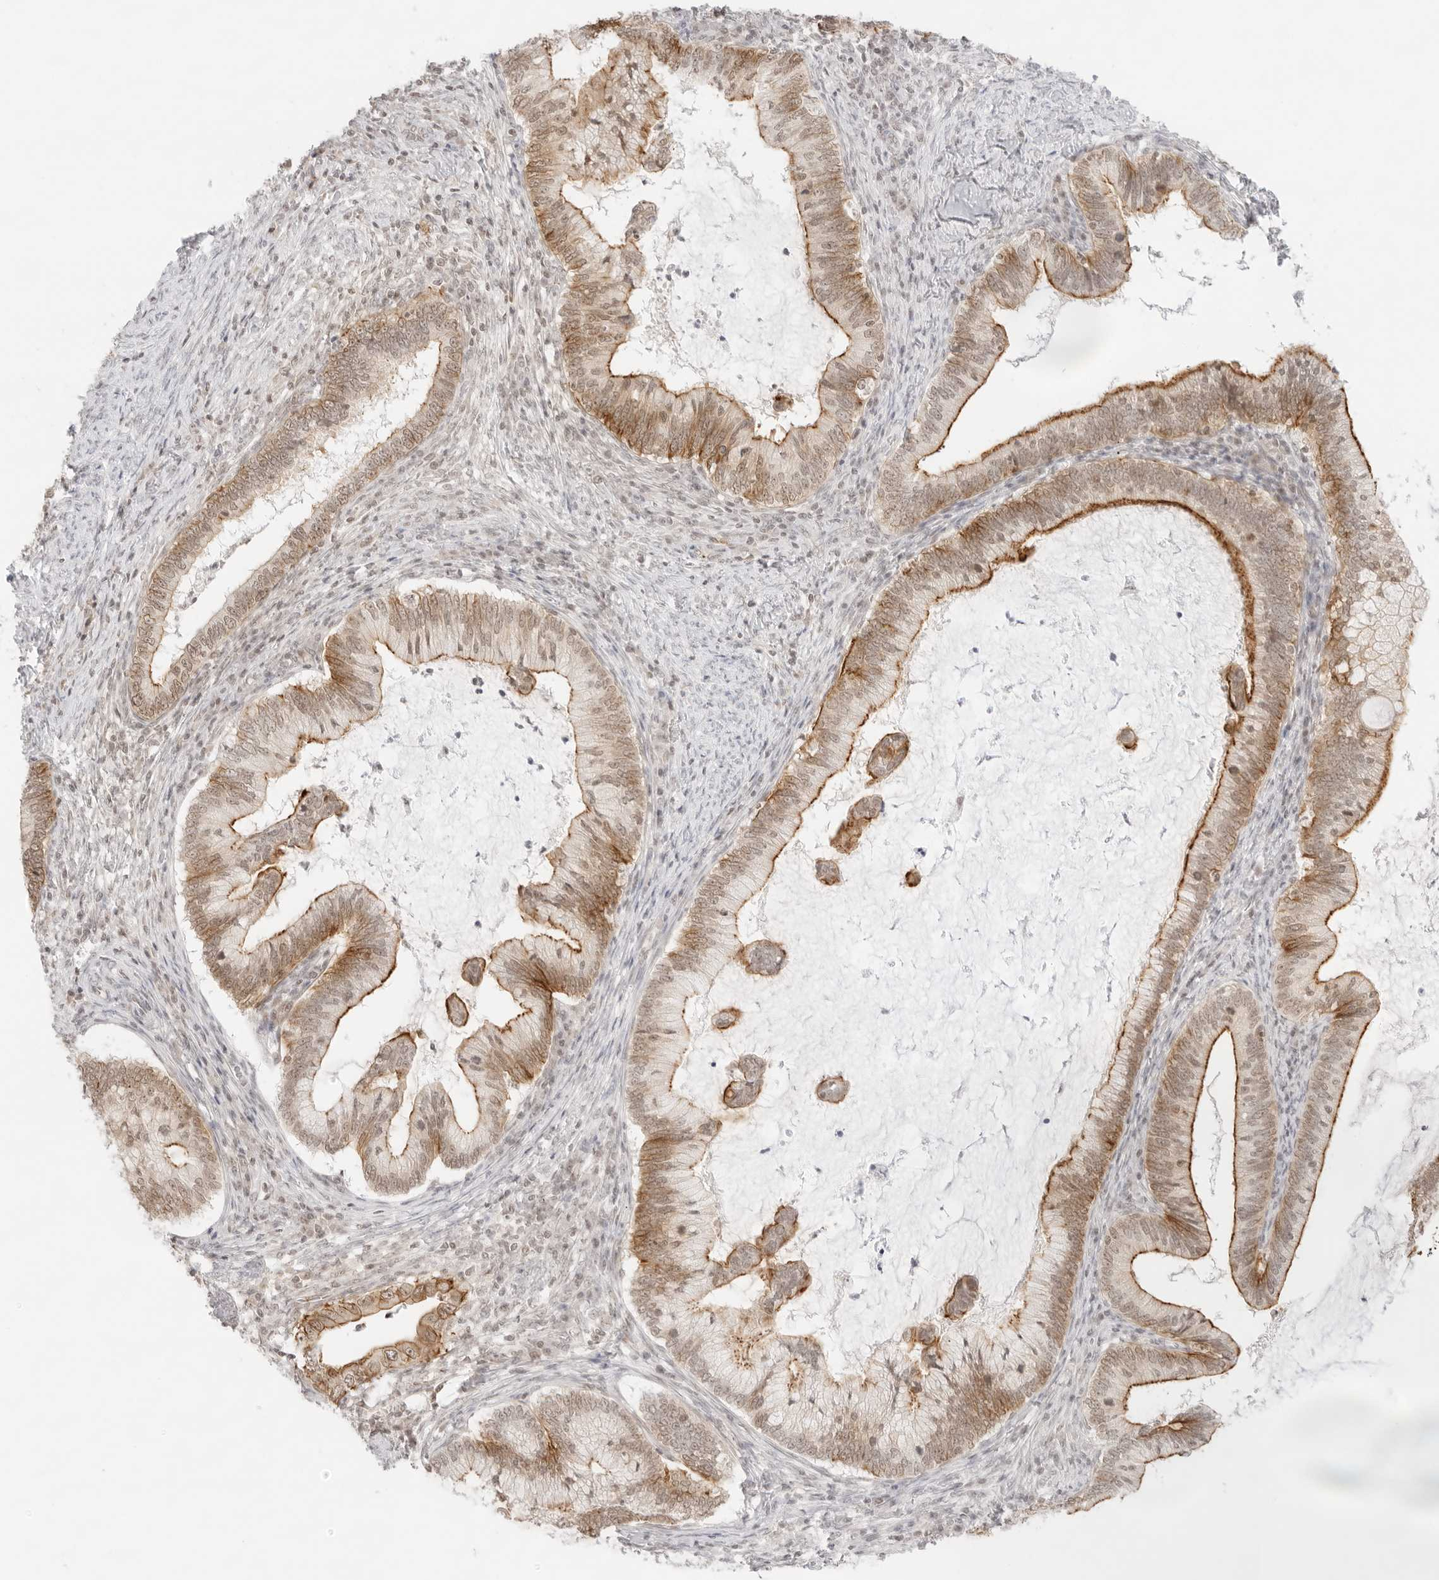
{"staining": {"intensity": "moderate", "quantity": ">75%", "location": "cytoplasmic/membranous,nuclear"}, "tissue": "cervical cancer", "cell_type": "Tumor cells", "image_type": "cancer", "snomed": [{"axis": "morphology", "description": "Adenocarcinoma, NOS"}, {"axis": "topography", "description": "Cervix"}], "caption": "Adenocarcinoma (cervical) tissue displays moderate cytoplasmic/membranous and nuclear staining in about >75% of tumor cells", "gene": "GNAS", "patient": {"sex": "female", "age": 36}}